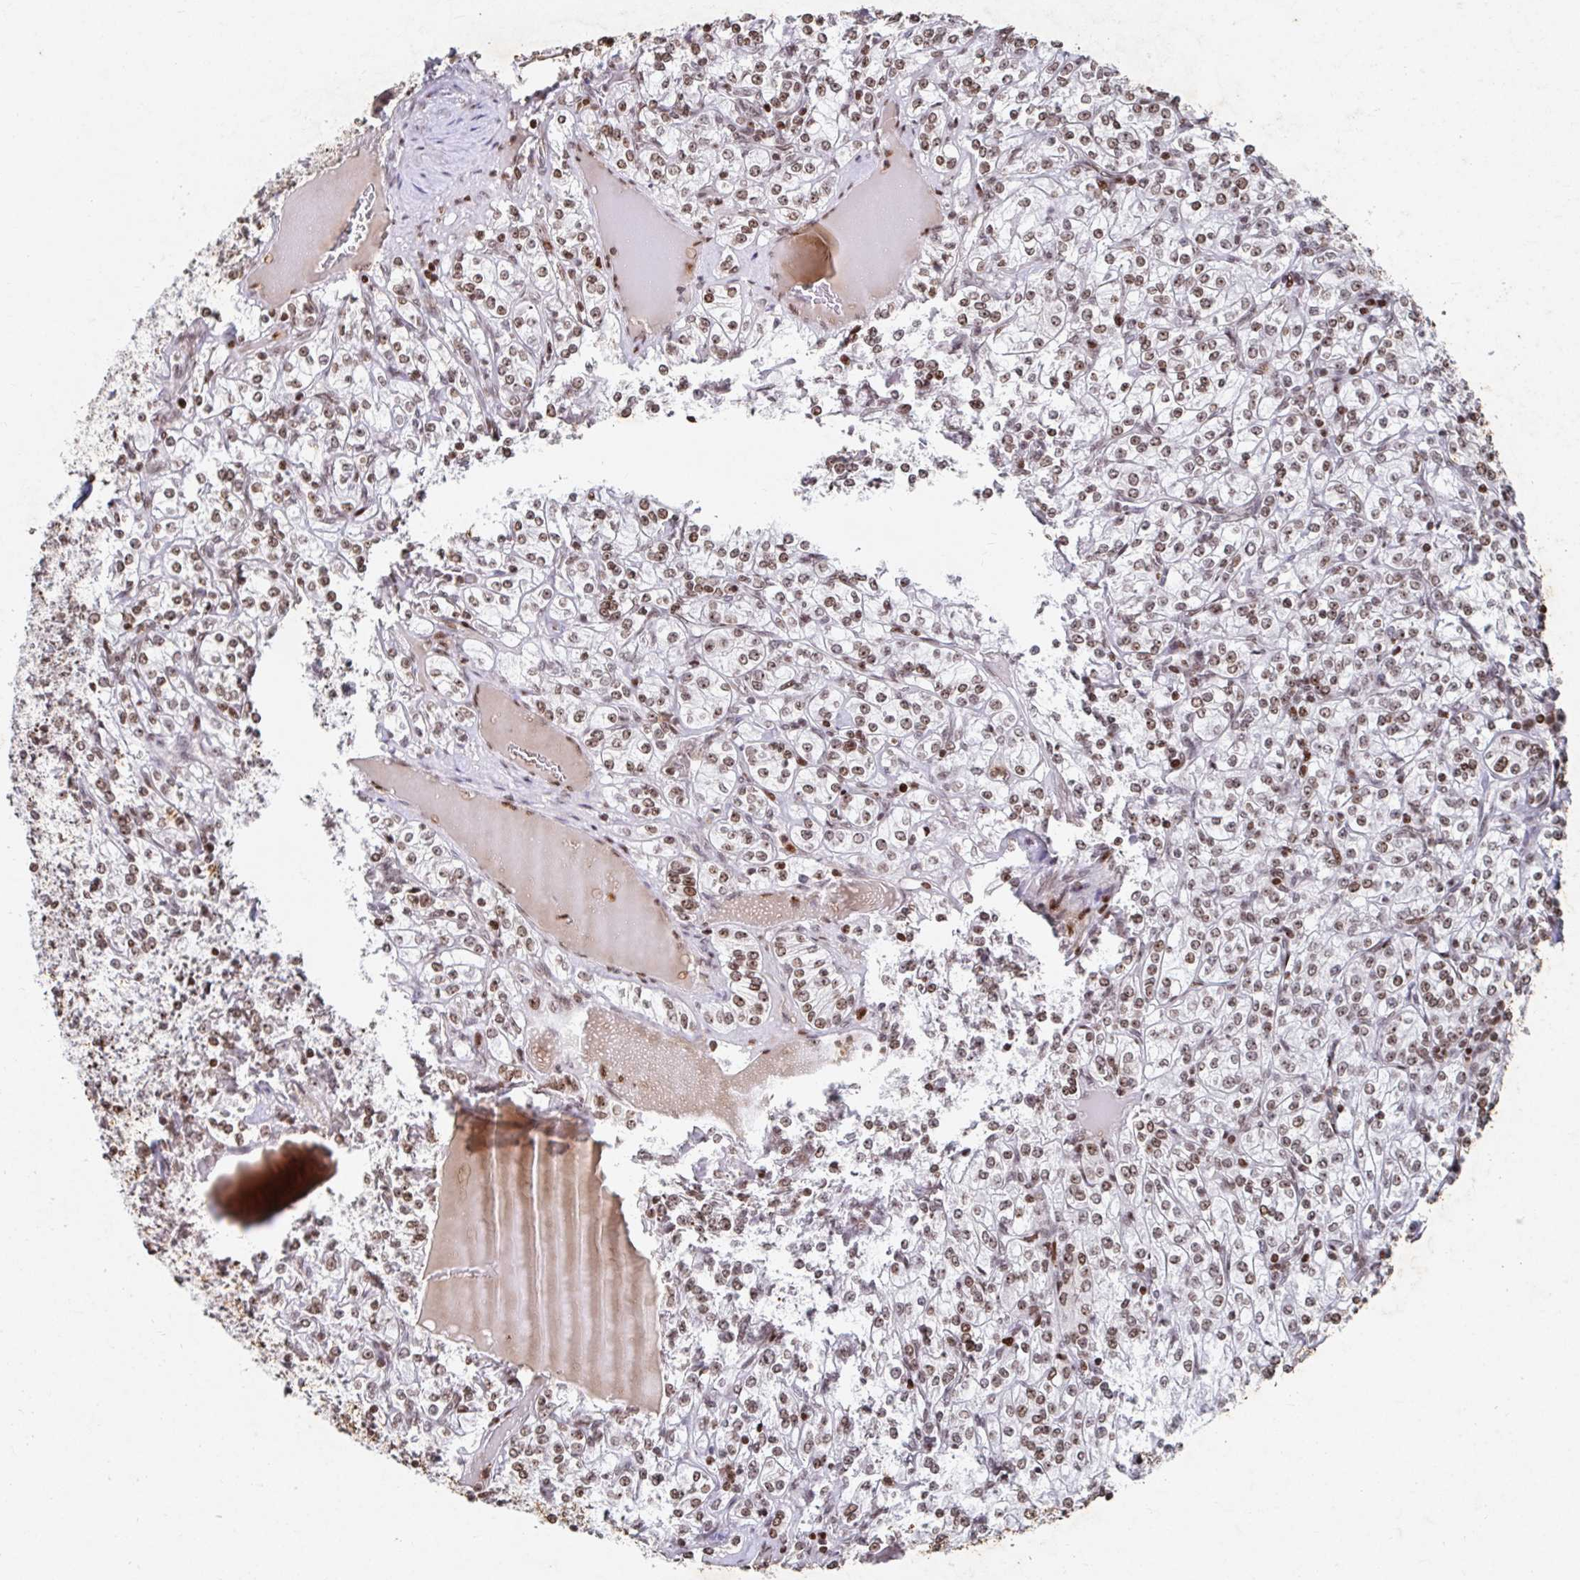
{"staining": {"intensity": "moderate", "quantity": ">75%", "location": "nuclear"}, "tissue": "renal cancer", "cell_type": "Tumor cells", "image_type": "cancer", "snomed": [{"axis": "morphology", "description": "Adenocarcinoma, NOS"}, {"axis": "topography", "description": "Kidney"}], "caption": "Immunohistochemical staining of human renal cancer (adenocarcinoma) shows medium levels of moderate nuclear protein expression in approximately >75% of tumor cells.", "gene": "C19orf53", "patient": {"sex": "male", "age": 77}}